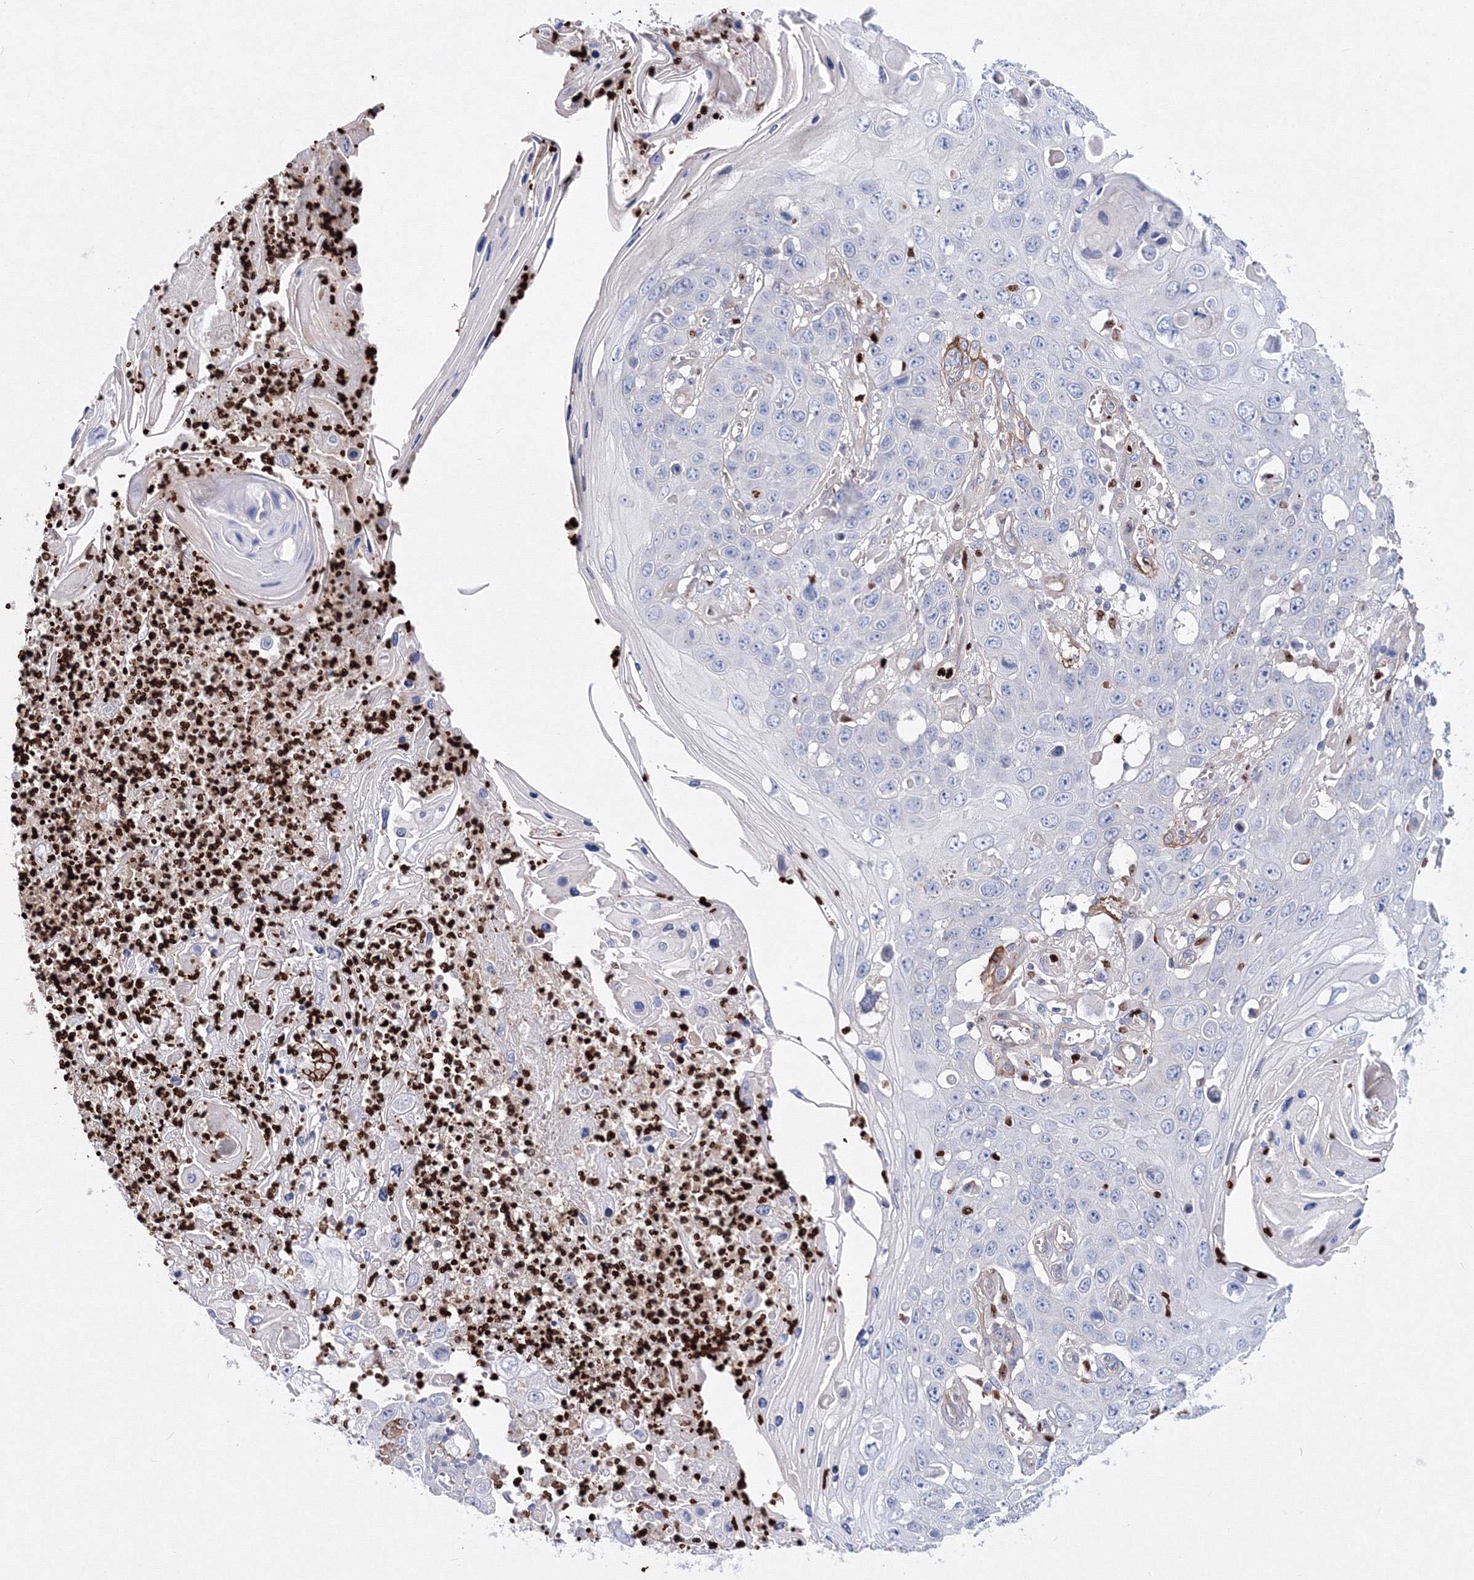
{"staining": {"intensity": "negative", "quantity": "none", "location": "none"}, "tissue": "skin cancer", "cell_type": "Tumor cells", "image_type": "cancer", "snomed": [{"axis": "morphology", "description": "Squamous cell carcinoma, NOS"}, {"axis": "topography", "description": "Skin"}], "caption": "High magnification brightfield microscopy of skin squamous cell carcinoma stained with DAB (3,3'-diaminobenzidine) (brown) and counterstained with hematoxylin (blue): tumor cells show no significant staining.", "gene": "C11orf52", "patient": {"sex": "male", "age": 55}}